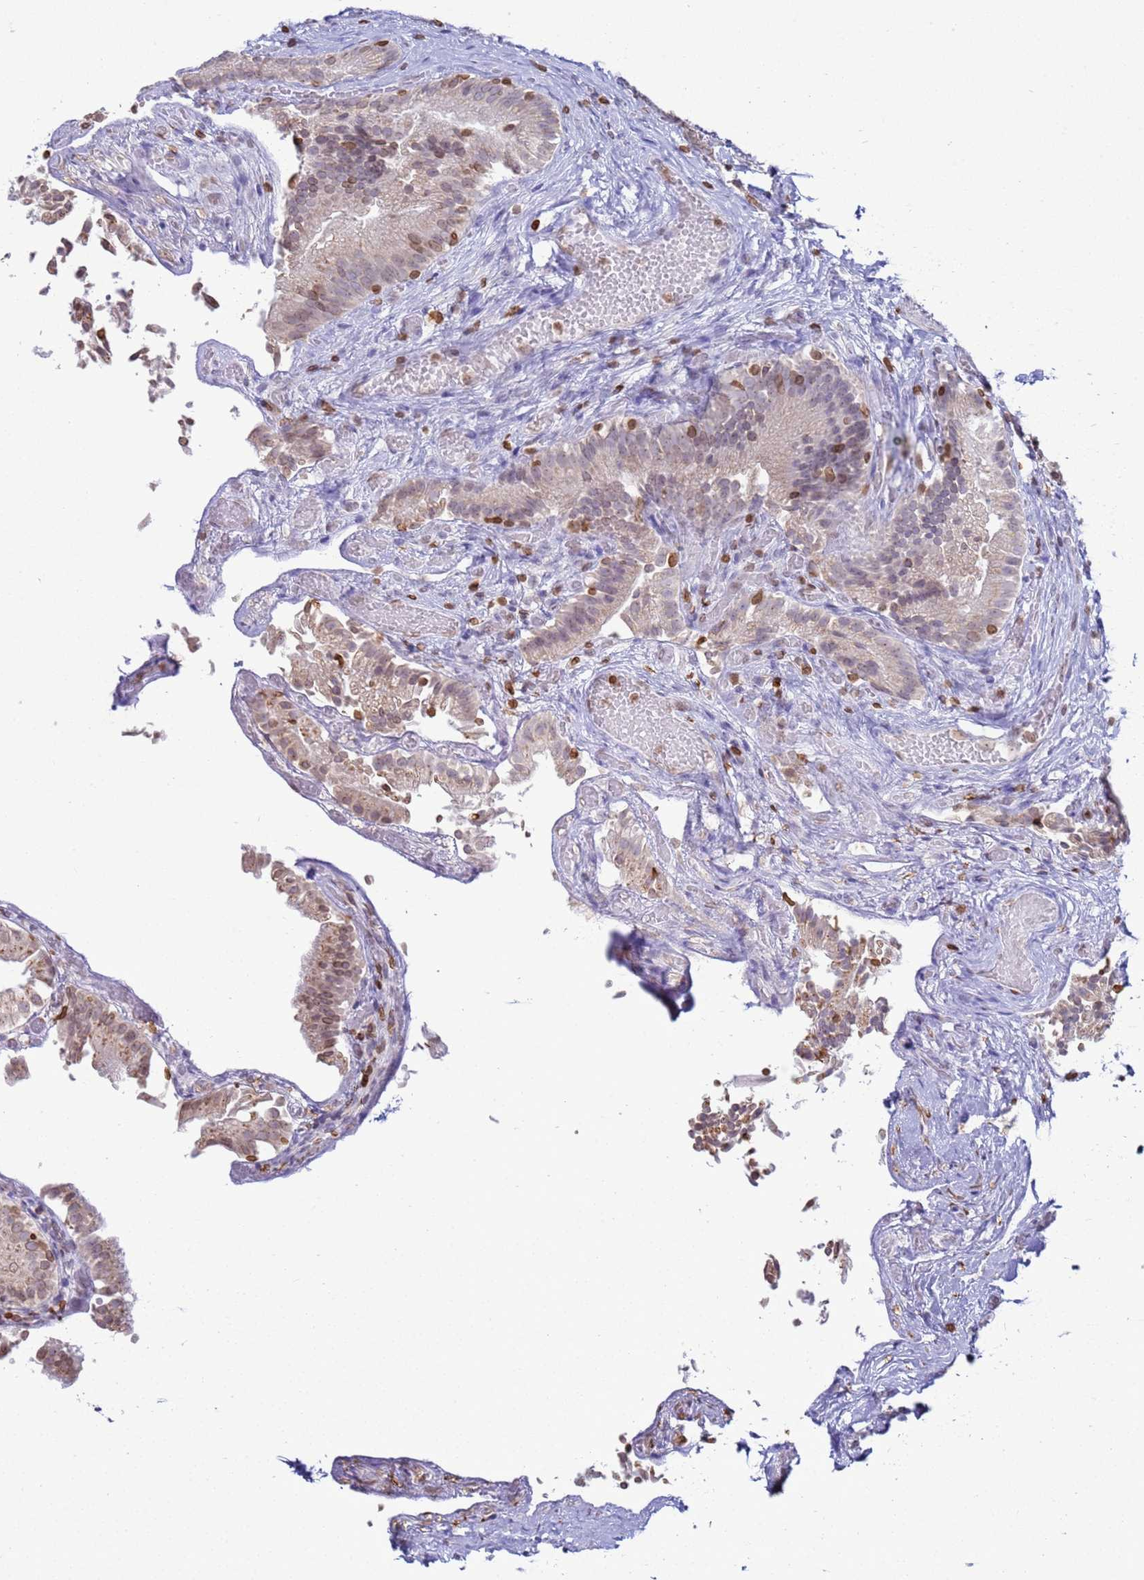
{"staining": {"intensity": "moderate", "quantity": "<25%", "location": "cytoplasmic/membranous,nuclear"}, "tissue": "gallbladder", "cell_type": "Glandular cells", "image_type": "normal", "snomed": [{"axis": "morphology", "description": "Normal tissue, NOS"}, {"axis": "topography", "description": "Gallbladder"}], "caption": "Immunohistochemical staining of unremarkable gallbladder demonstrates moderate cytoplasmic/membranous,nuclear protein positivity in about <25% of glandular cells.", "gene": "DHX37", "patient": {"sex": "female", "age": 47}}